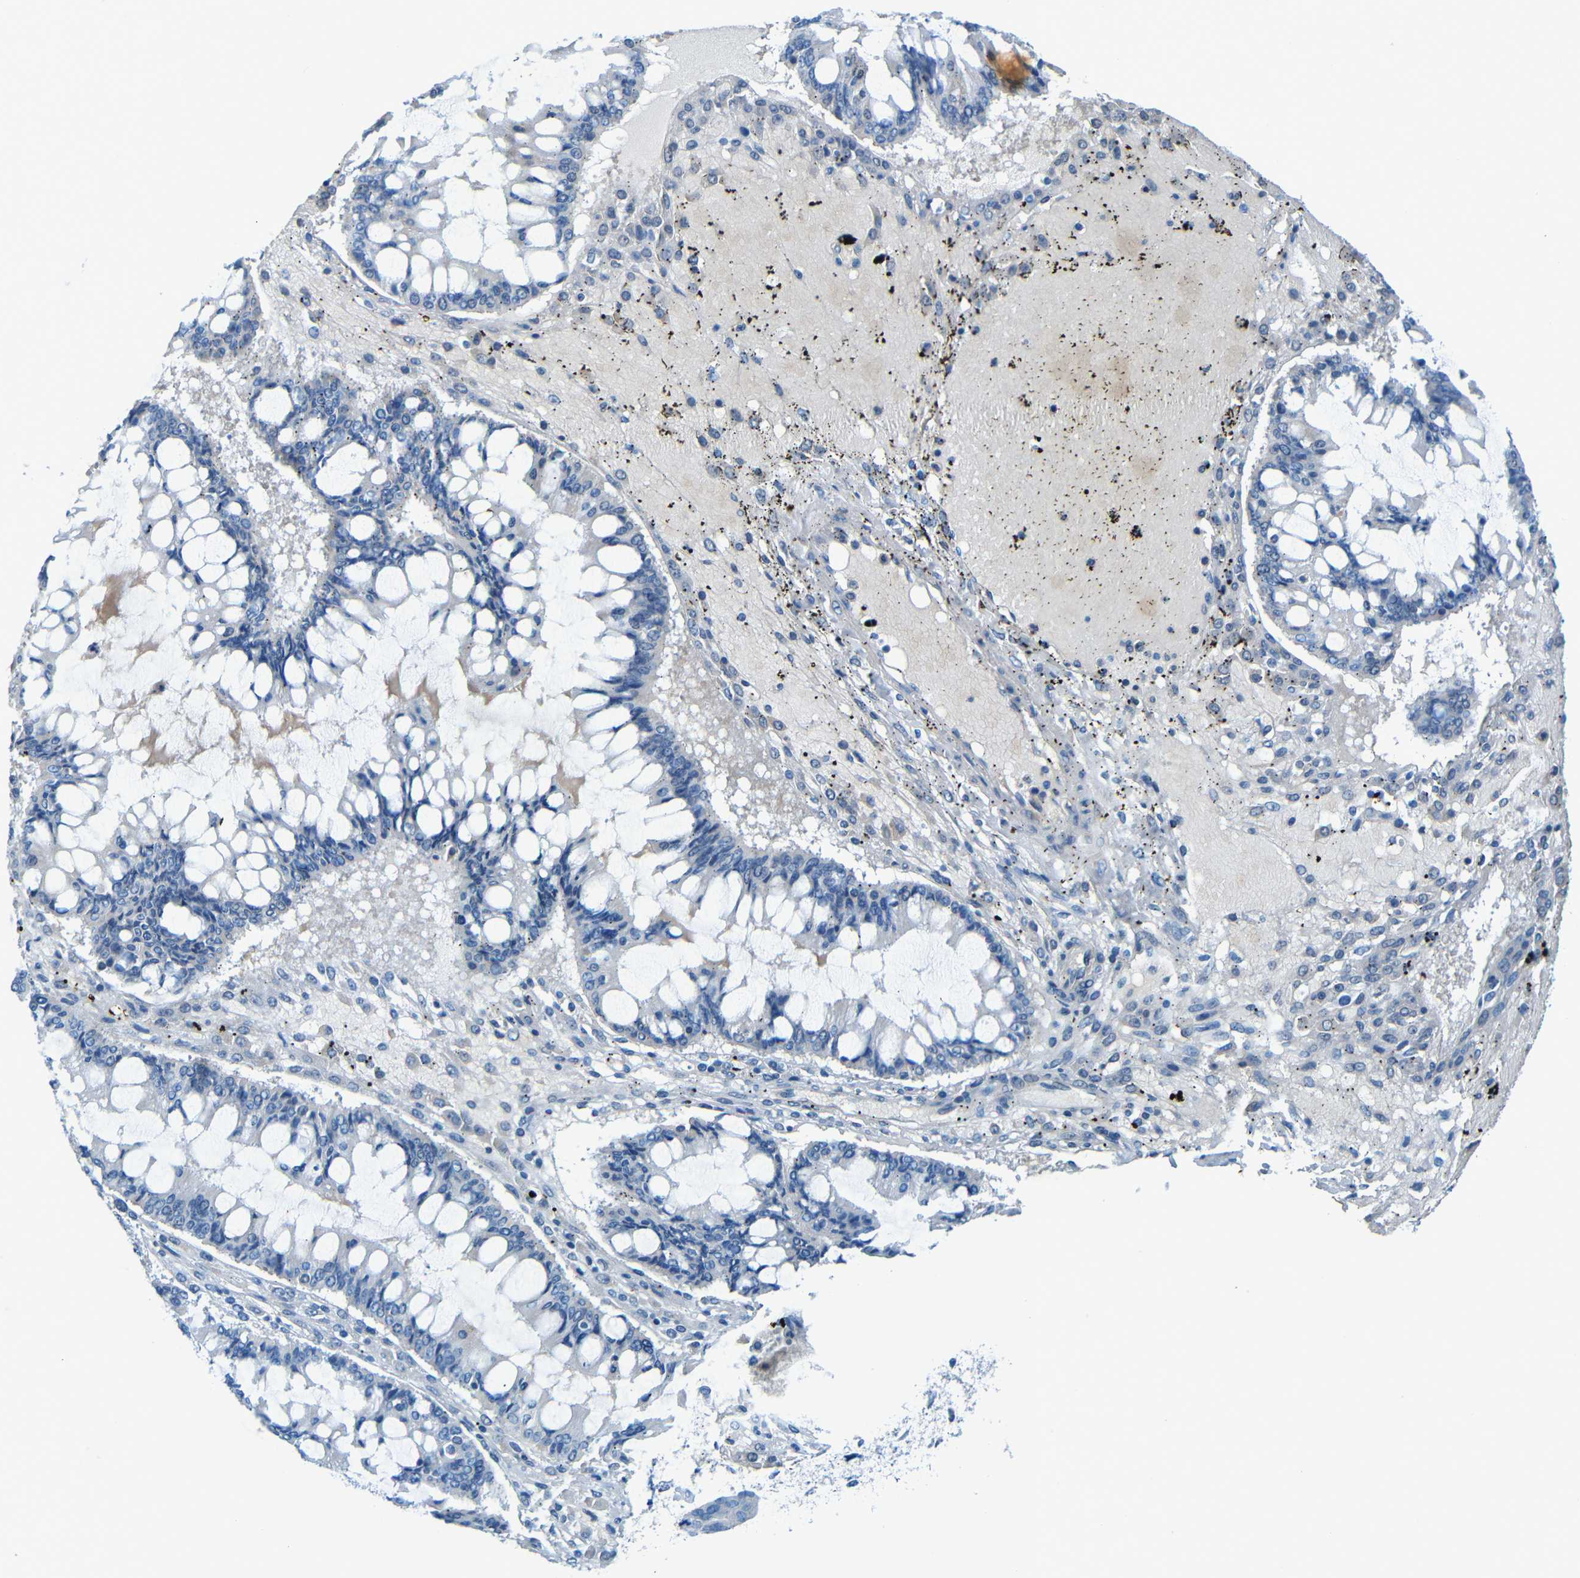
{"staining": {"intensity": "negative", "quantity": "none", "location": "none"}, "tissue": "ovarian cancer", "cell_type": "Tumor cells", "image_type": "cancer", "snomed": [{"axis": "morphology", "description": "Cystadenocarcinoma, mucinous, NOS"}, {"axis": "topography", "description": "Ovary"}], "caption": "High magnification brightfield microscopy of mucinous cystadenocarcinoma (ovarian) stained with DAB (3,3'-diaminobenzidine) (brown) and counterstained with hematoxylin (blue): tumor cells show no significant staining.", "gene": "MAP2", "patient": {"sex": "female", "age": 73}}